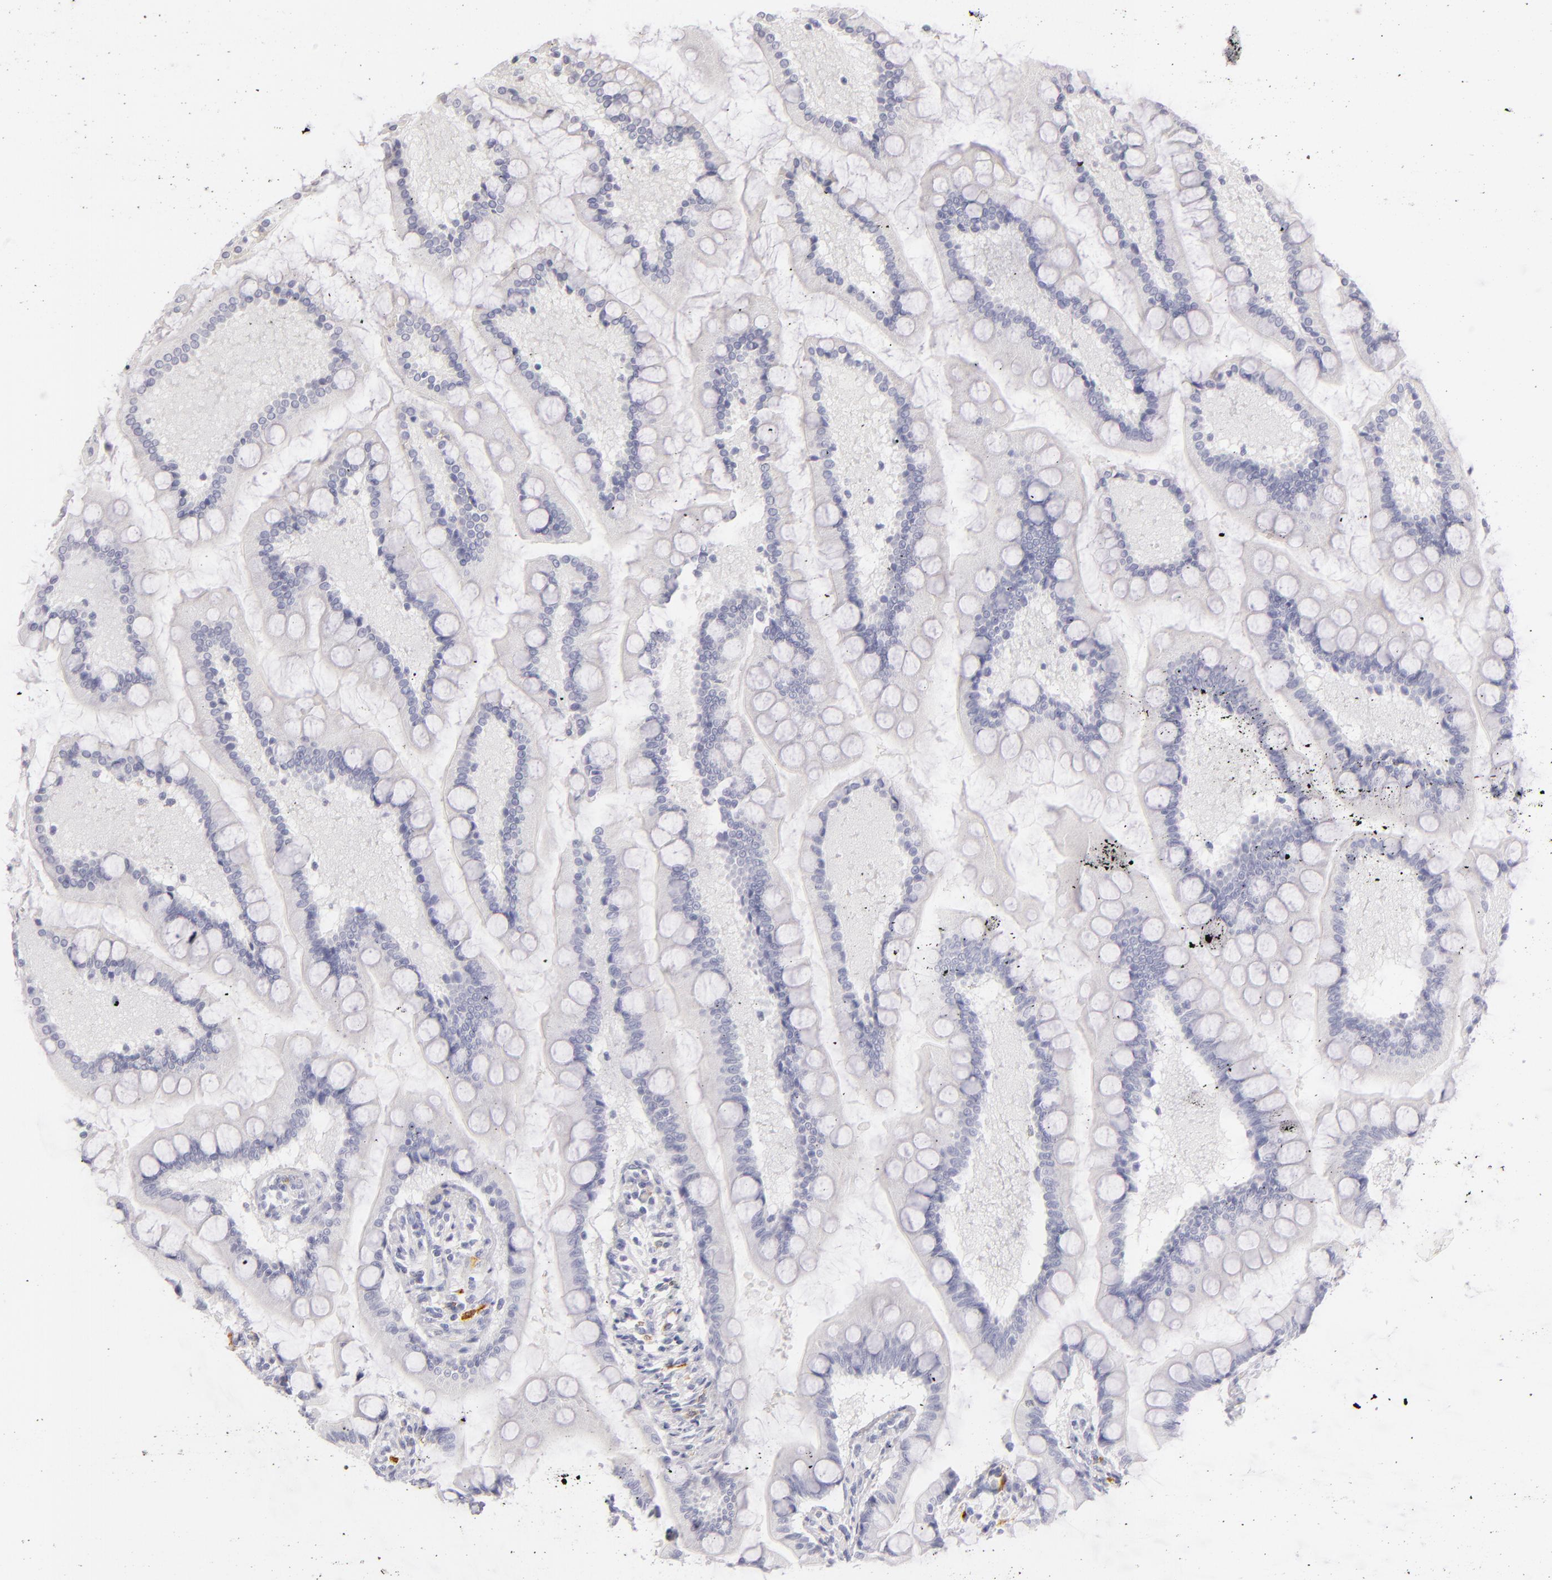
{"staining": {"intensity": "negative", "quantity": "none", "location": "none"}, "tissue": "small intestine", "cell_type": "Glandular cells", "image_type": "normal", "snomed": [{"axis": "morphology", "description": "Normal tissue, NOS"}, {"axis": "topography", "description": "Small intestine"}], "caption": "Glandular cells show no significant protein expression in normal small intestine.", "gene": "TPSD1", "patient": {"sex": "male", "age": 41}}